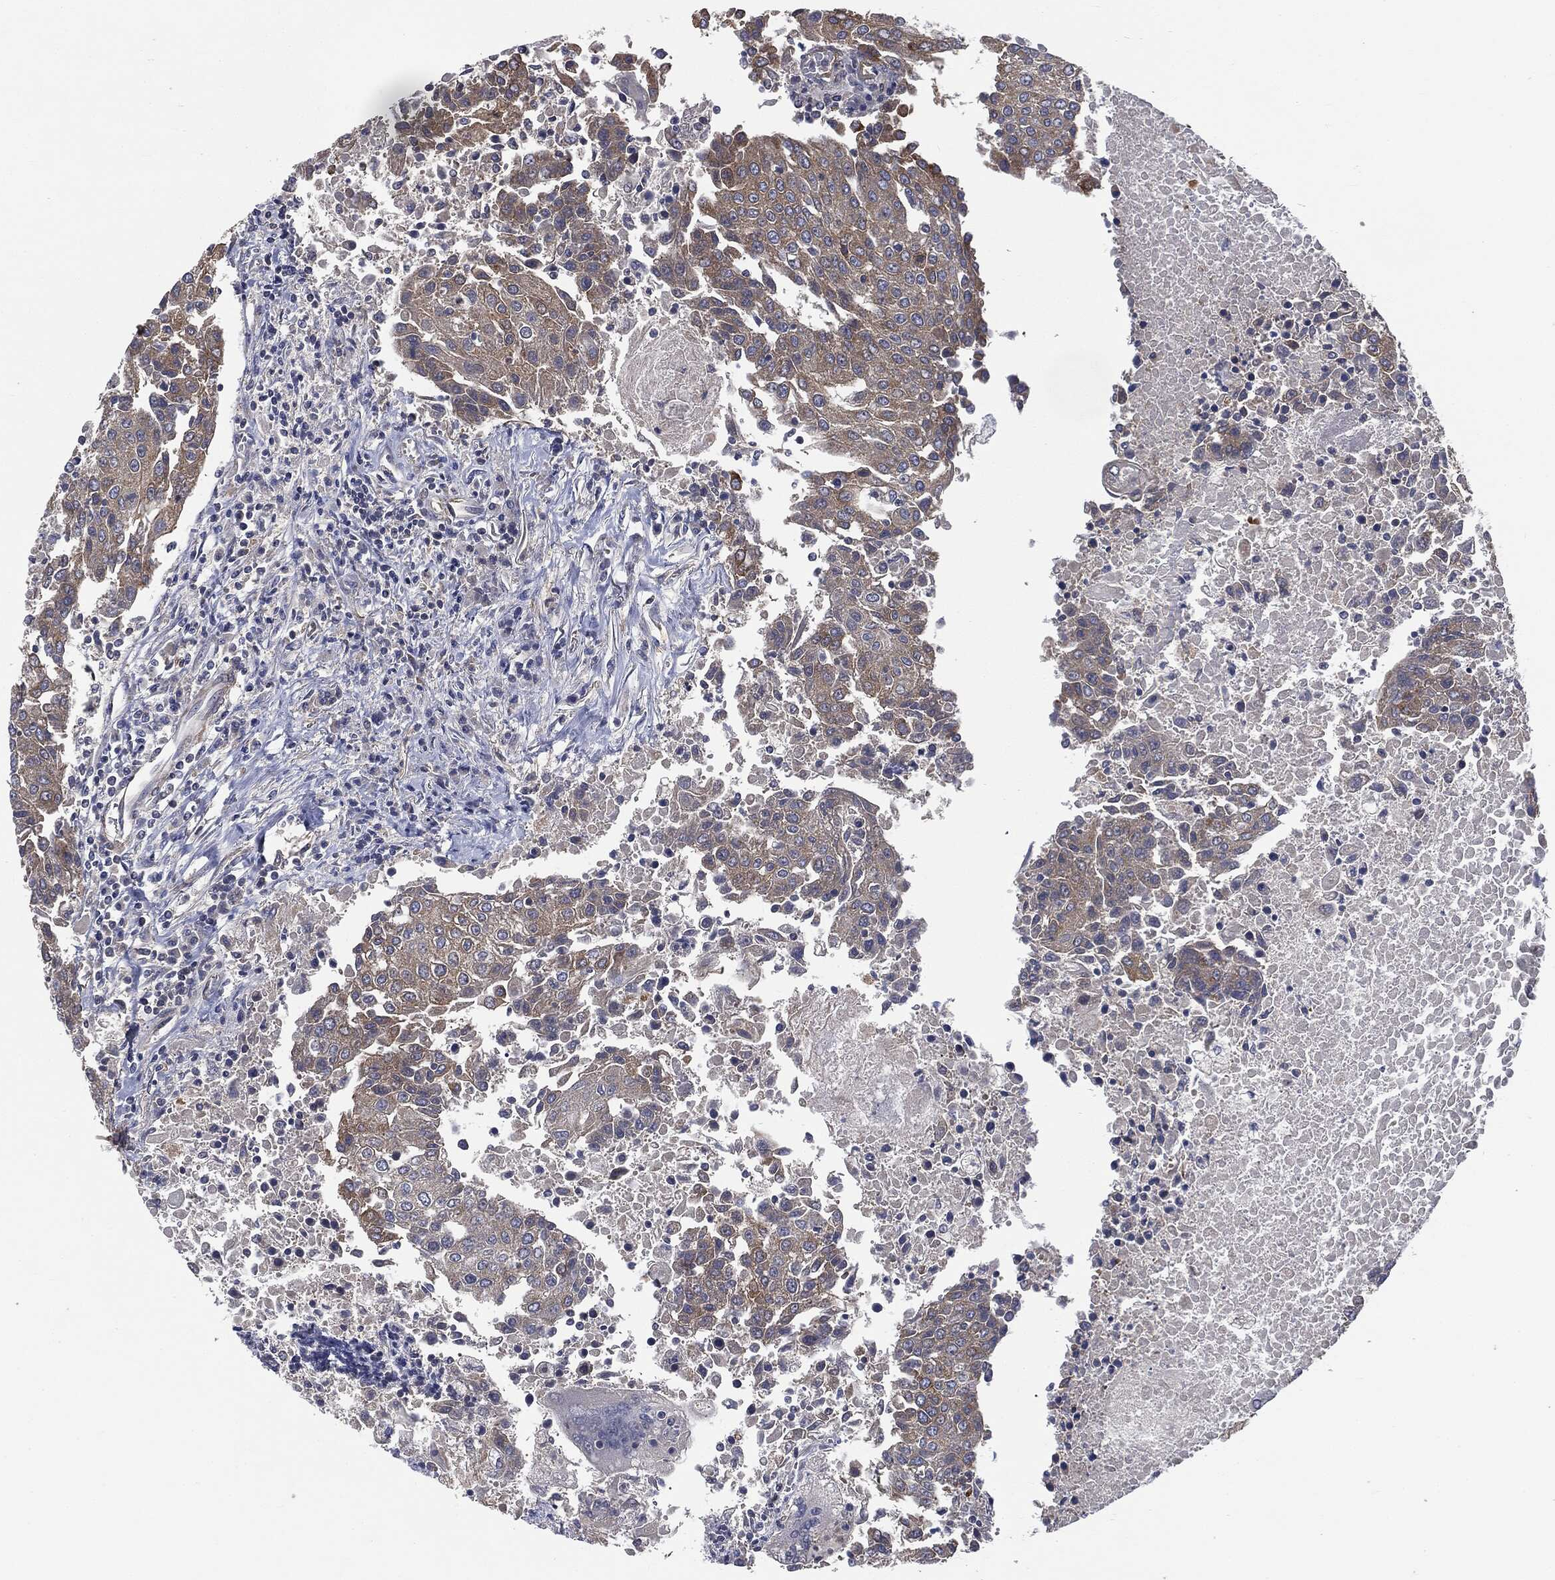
{"staining": {"intensity": "moderate", "quantity": "25%-75%", "location": "cytoplasmic/membranous"}, "tissue": "urothelial cancer", "cell_type": "Tumor cells", "image_type": "cancer", "snomed": [{"axis": "morphology", "description": "Urothelial carcinoma, High grade"}, {"axis": "topography", "description": "Urinary bladder"}], "caption": "A photomicrograph showing moderate cytoplasmic/membranous staining in approximately 25%-75% of tumor cells in urothelial cancer, as visualized by brown immunohistochemical staining.", "gene": "EPS15L1", "patient": {"sex": "female", "age": 85}}